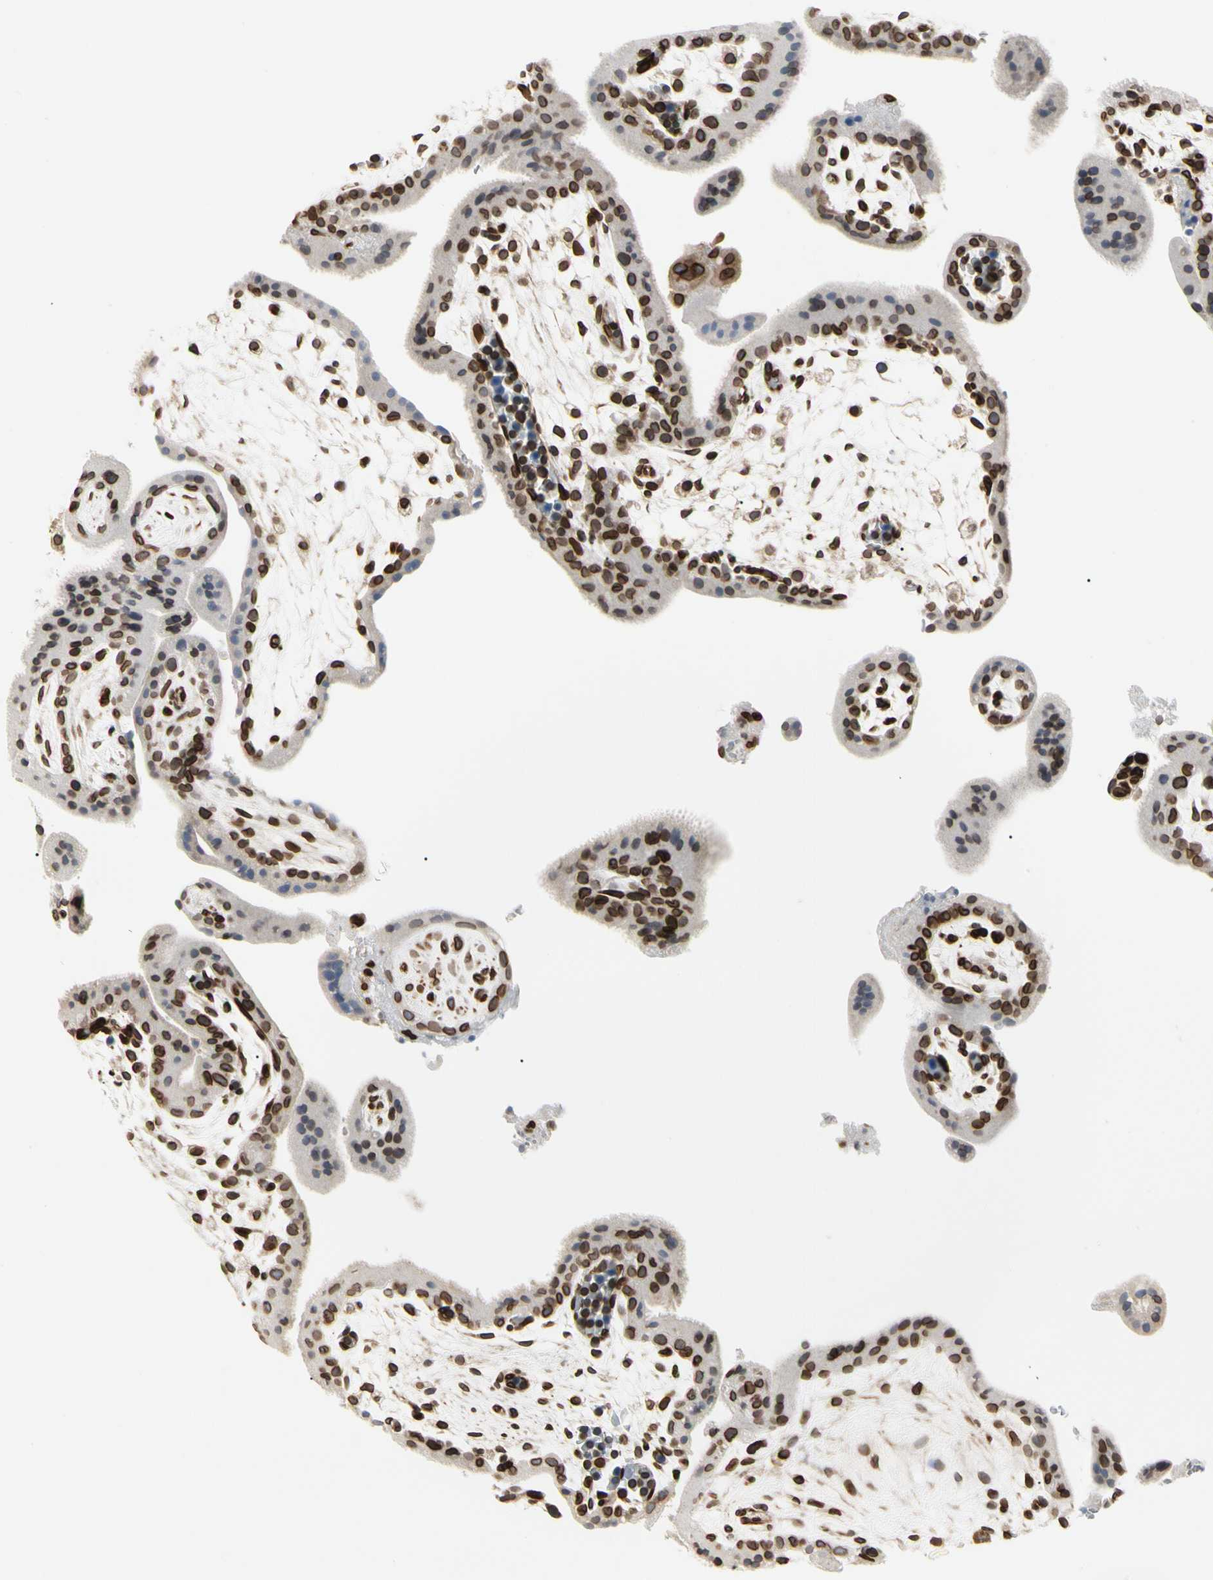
{"staining": {"intensity": "moderate", "quantity": "25%-75%", "location": "cytoplasmic/membranous,nuclear"}, "tissue": "placenta", "cell_type": "Trophoblastic cells", "image_type": "normal", "snomed": [{"axis": "morphology", "description": "Normal tissue, NOS"}, {"axis": "topography", "description": "Placenta"}], "caption": "The immunohistochemical stain labels moderate cytoplasmic/membranous,nuclear expression in trophoblastic cells of benign placenta. The protein of interest is stained brown, and the nuclei are stained in blue (DAB (3,3'-diaminobenzidine) IHC with brightfield microscopy, high magnification).", "gene": "TMPO", "patient": {"sex": "female", "age": 35}}